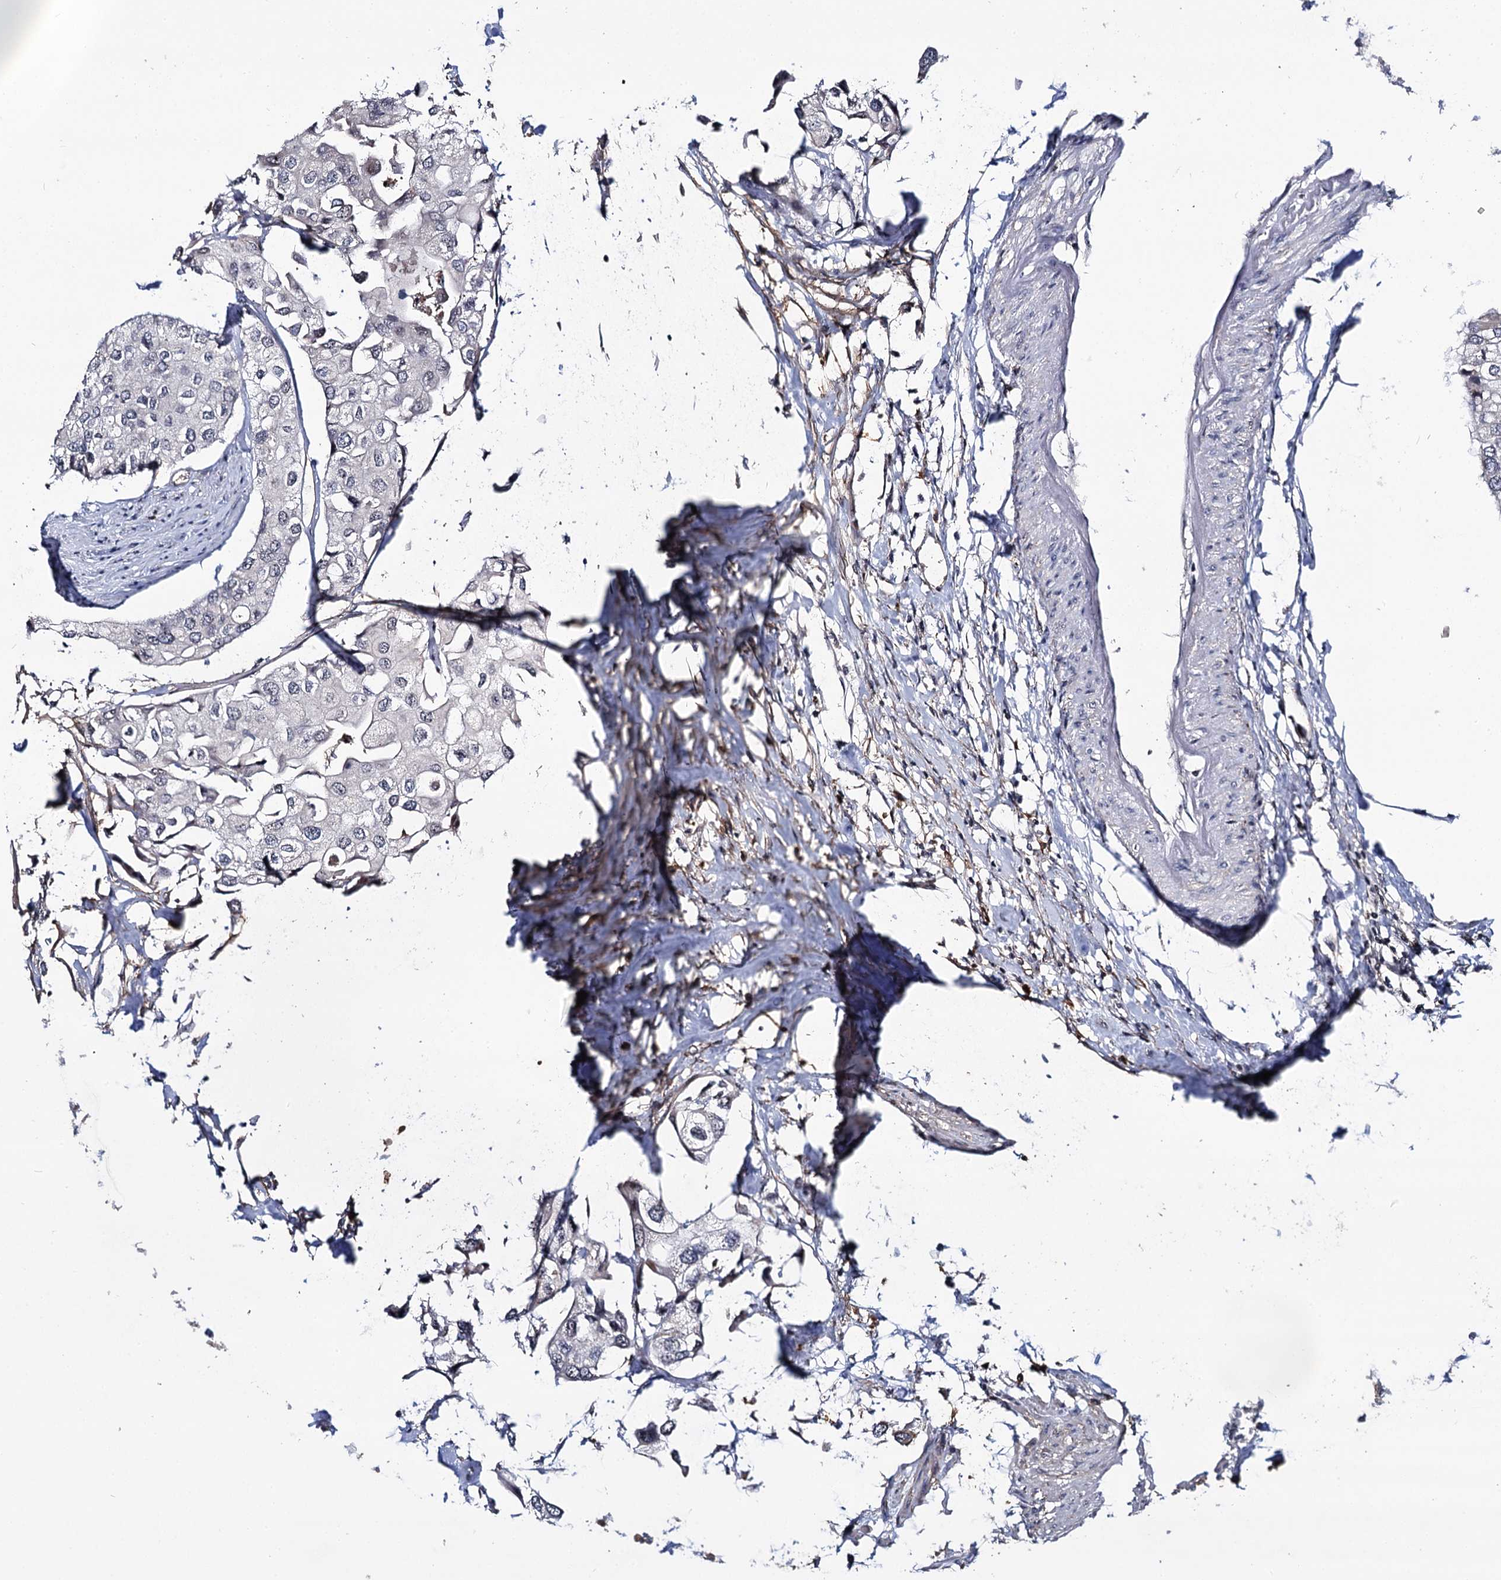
{"staining": {"intensity": "negative", "quantity": "none", "location": "none"}, "tissue": "urothelial cancer", "cell_type": "Tumor cells", "image_type": "cancer", "snomed": [{"axis": "morphology", "description": "Urothelial carcinoma, High grade"}, {"axis": "topography", "description": "Urinary bladder"}], "caption": "This is an immunohistochemistry histopathology image of human high-grade urothelial carcinoma. There is no positivity in tumor cells.", "gene": "SUPT20H", "patient": {"sex": "male", "age": 64}}